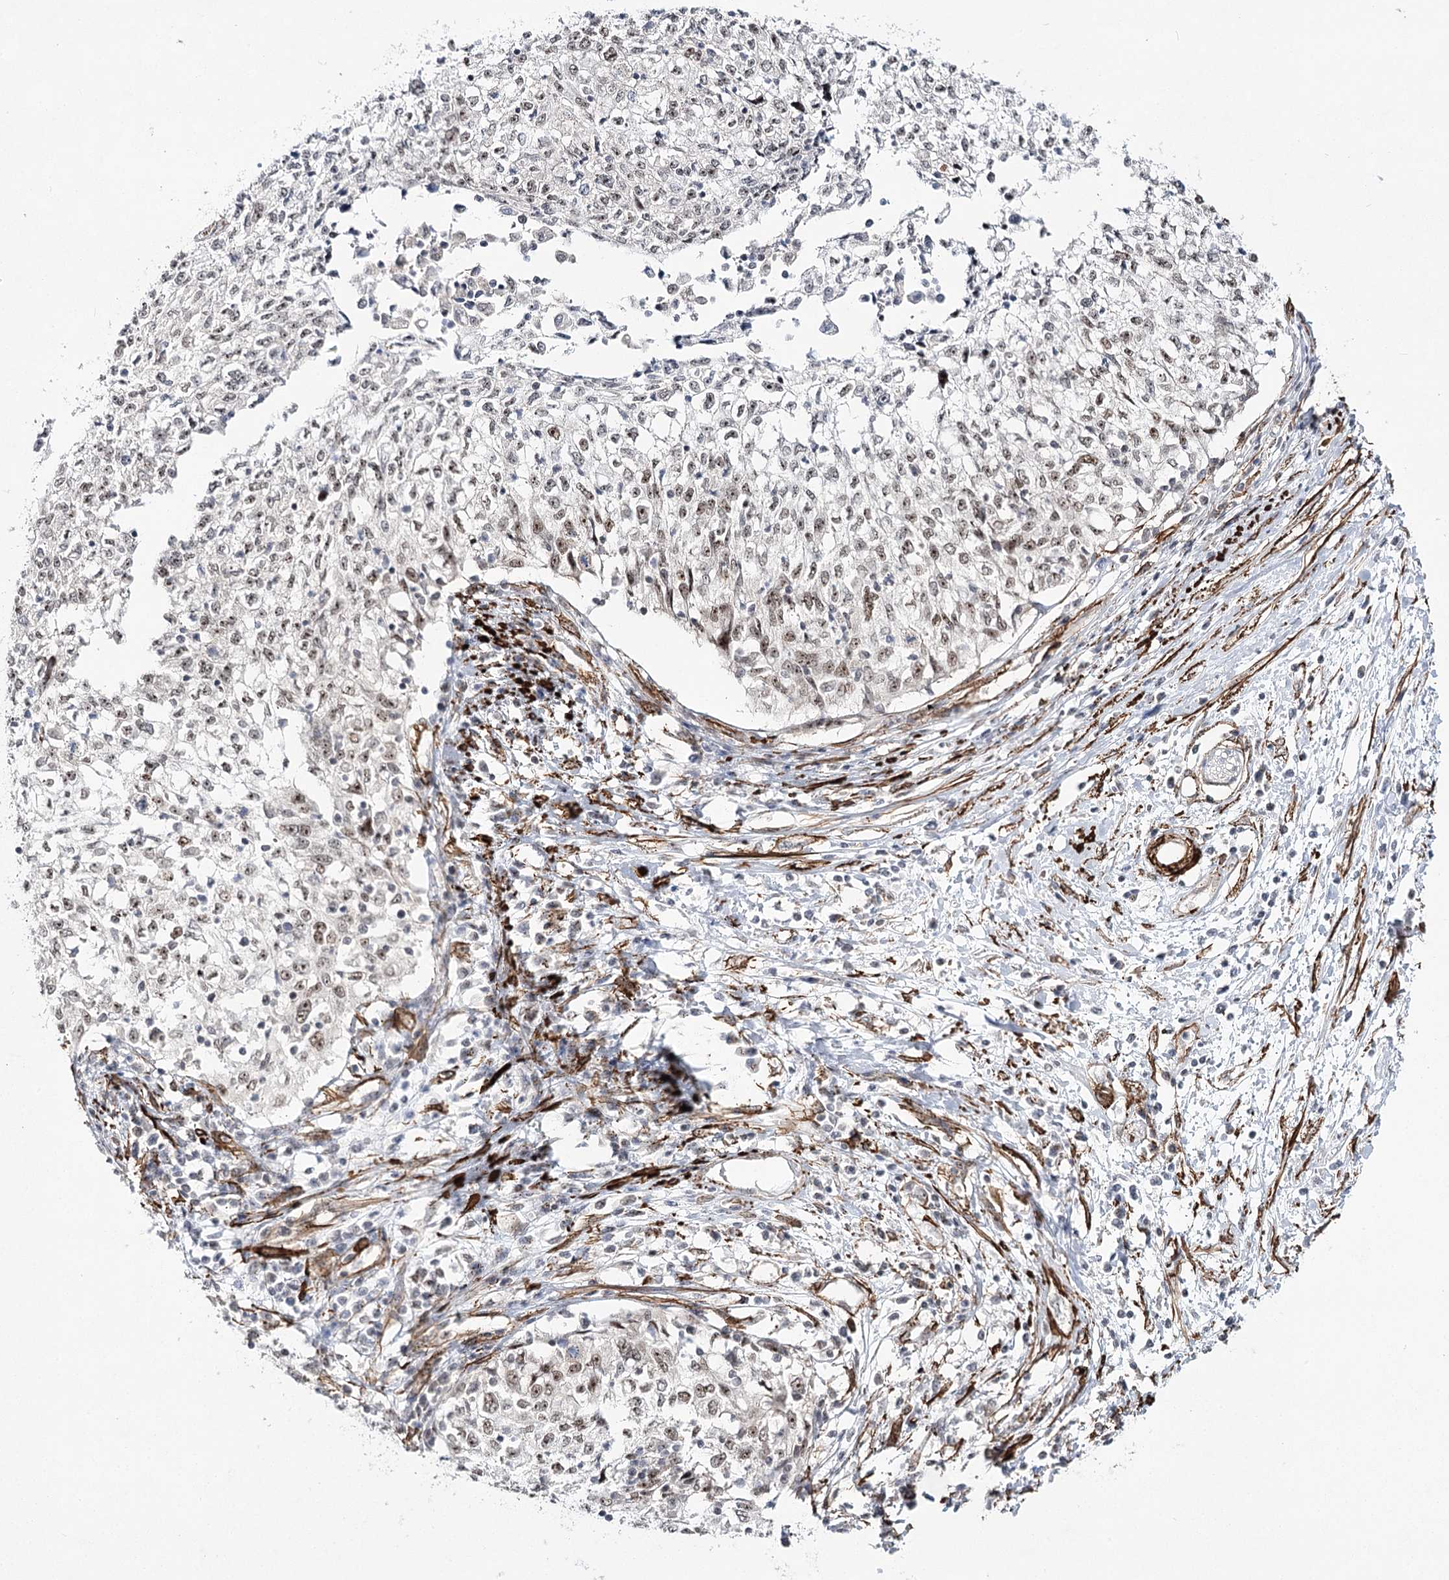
{"staining": {"intensity": "weak", "quantity": "25%-75%", "location": "nuclear"}, "tissue": "cervical cancer", "cell_type": "Tumor cells", "image_type": "cancer", "snomed": [{"axis": "morphology", "description": "Squamous cell carcinoma, NOS"}, {"axis": "topography", "description": "Cervix"}], "caption": "Immunohistochemical staining of cervical cancer (squamous cell carcinoma) shows low levels of weak nuclear protein staining in approximately 25%-75% of tumor cells. (DAB (3,3'-diaminobenzidine) IHC with brightfield microscopy, high magnification).", "gene": "CWF19L1", "patient": {"sex": "female", "age": 57}}